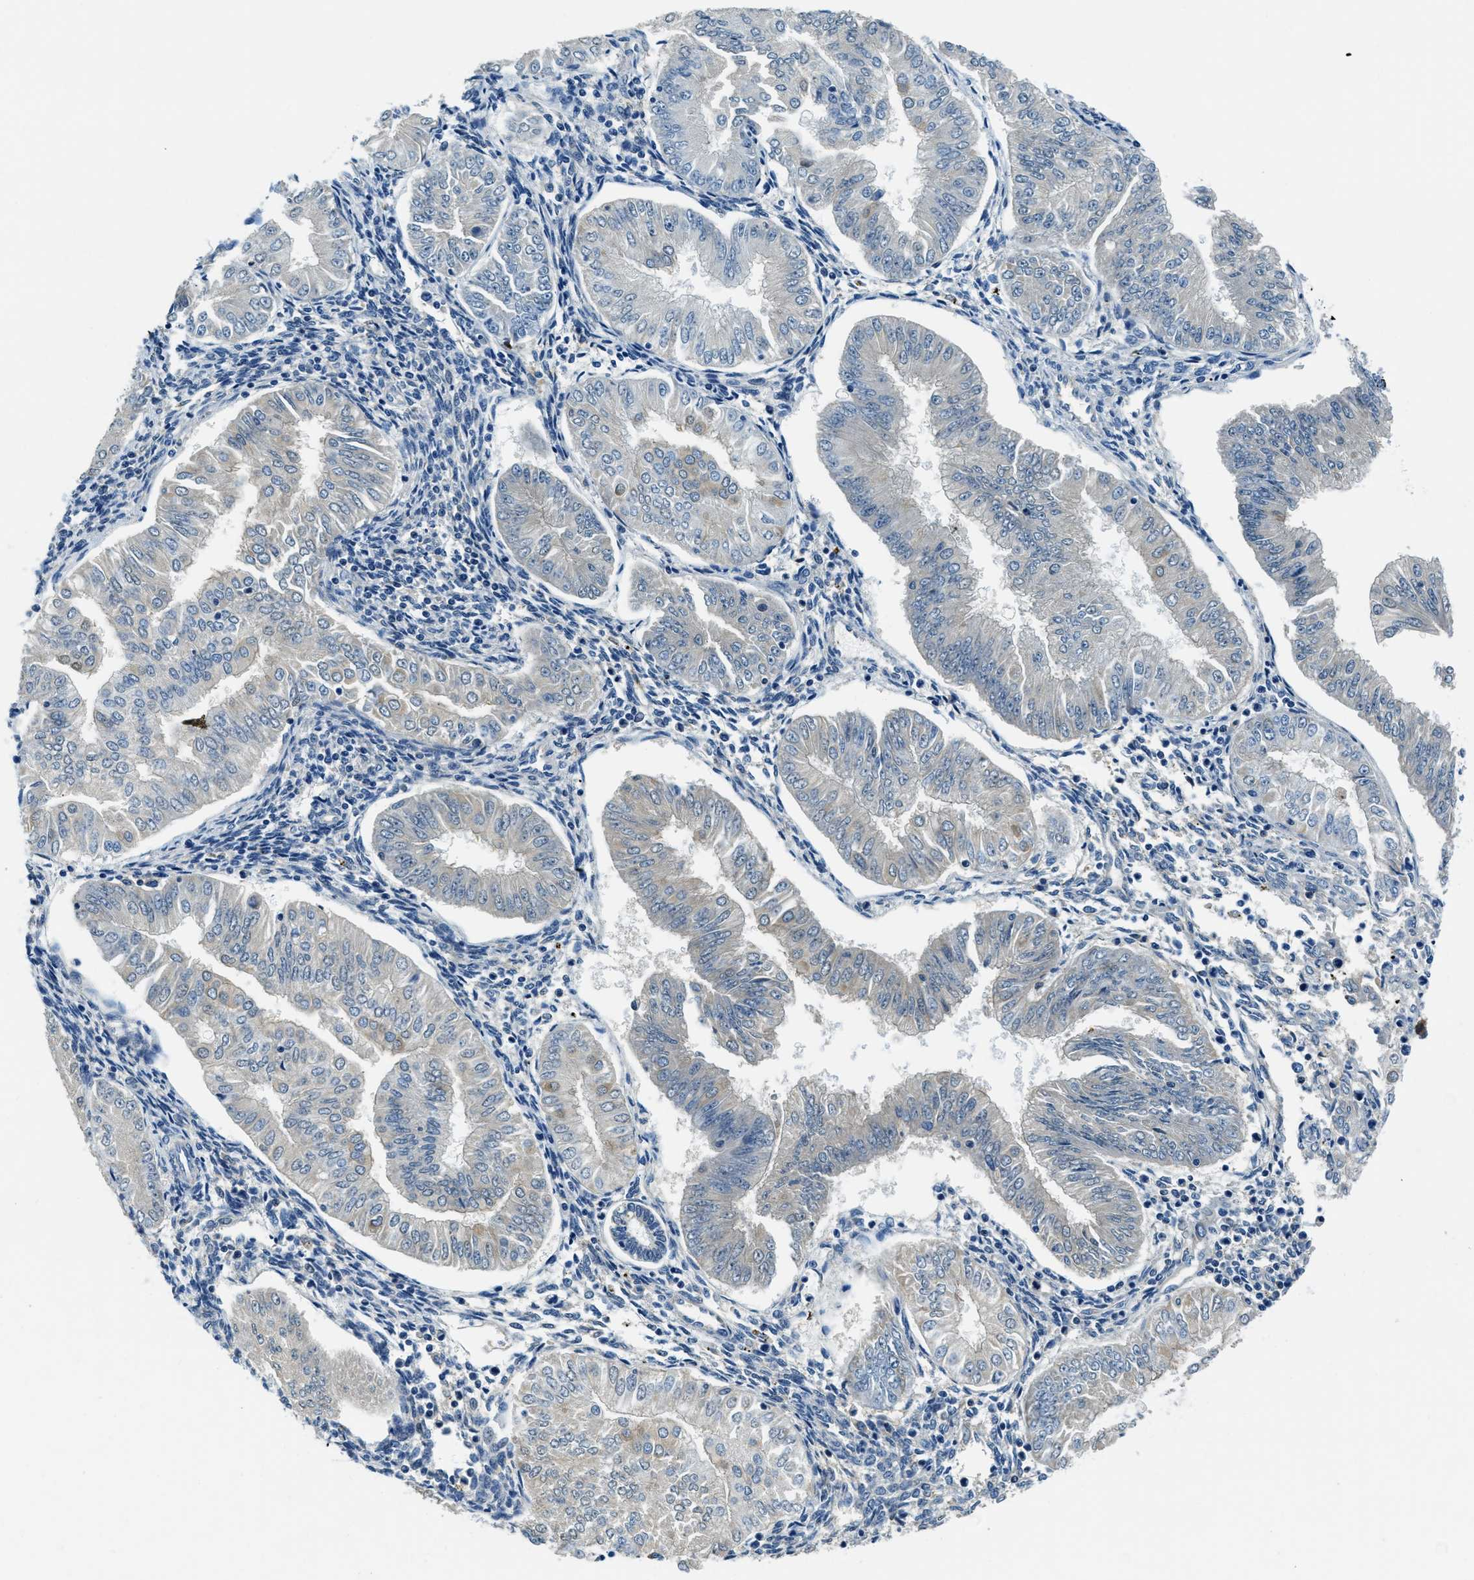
{"staining": {"intensity": "negative", "quantity": "none", "location": "none"}, "tissue": "endometrial cancer", "cell_type": "Tumor cells", "image_type": "cancer", "snomed": [{"axis": "morphology", "description": "Normal tissue, NOS"}, {"axis": "morphology", "description": "Adenocarcinoma, NOS"}, {"axis": "topography", "description": "Endometrium"}], "caption": "Tumor cells are negative for brown protein staining in adenocarcinoma (endometrial). Brightfield microscopy of IHC stained with DAB (3,3'-diaminobenzidine) (brown) and hematoxylin (blue), captured at high magnification.", "gene": "TMEM186", "patient": {"sex": "female", "age": 53}}